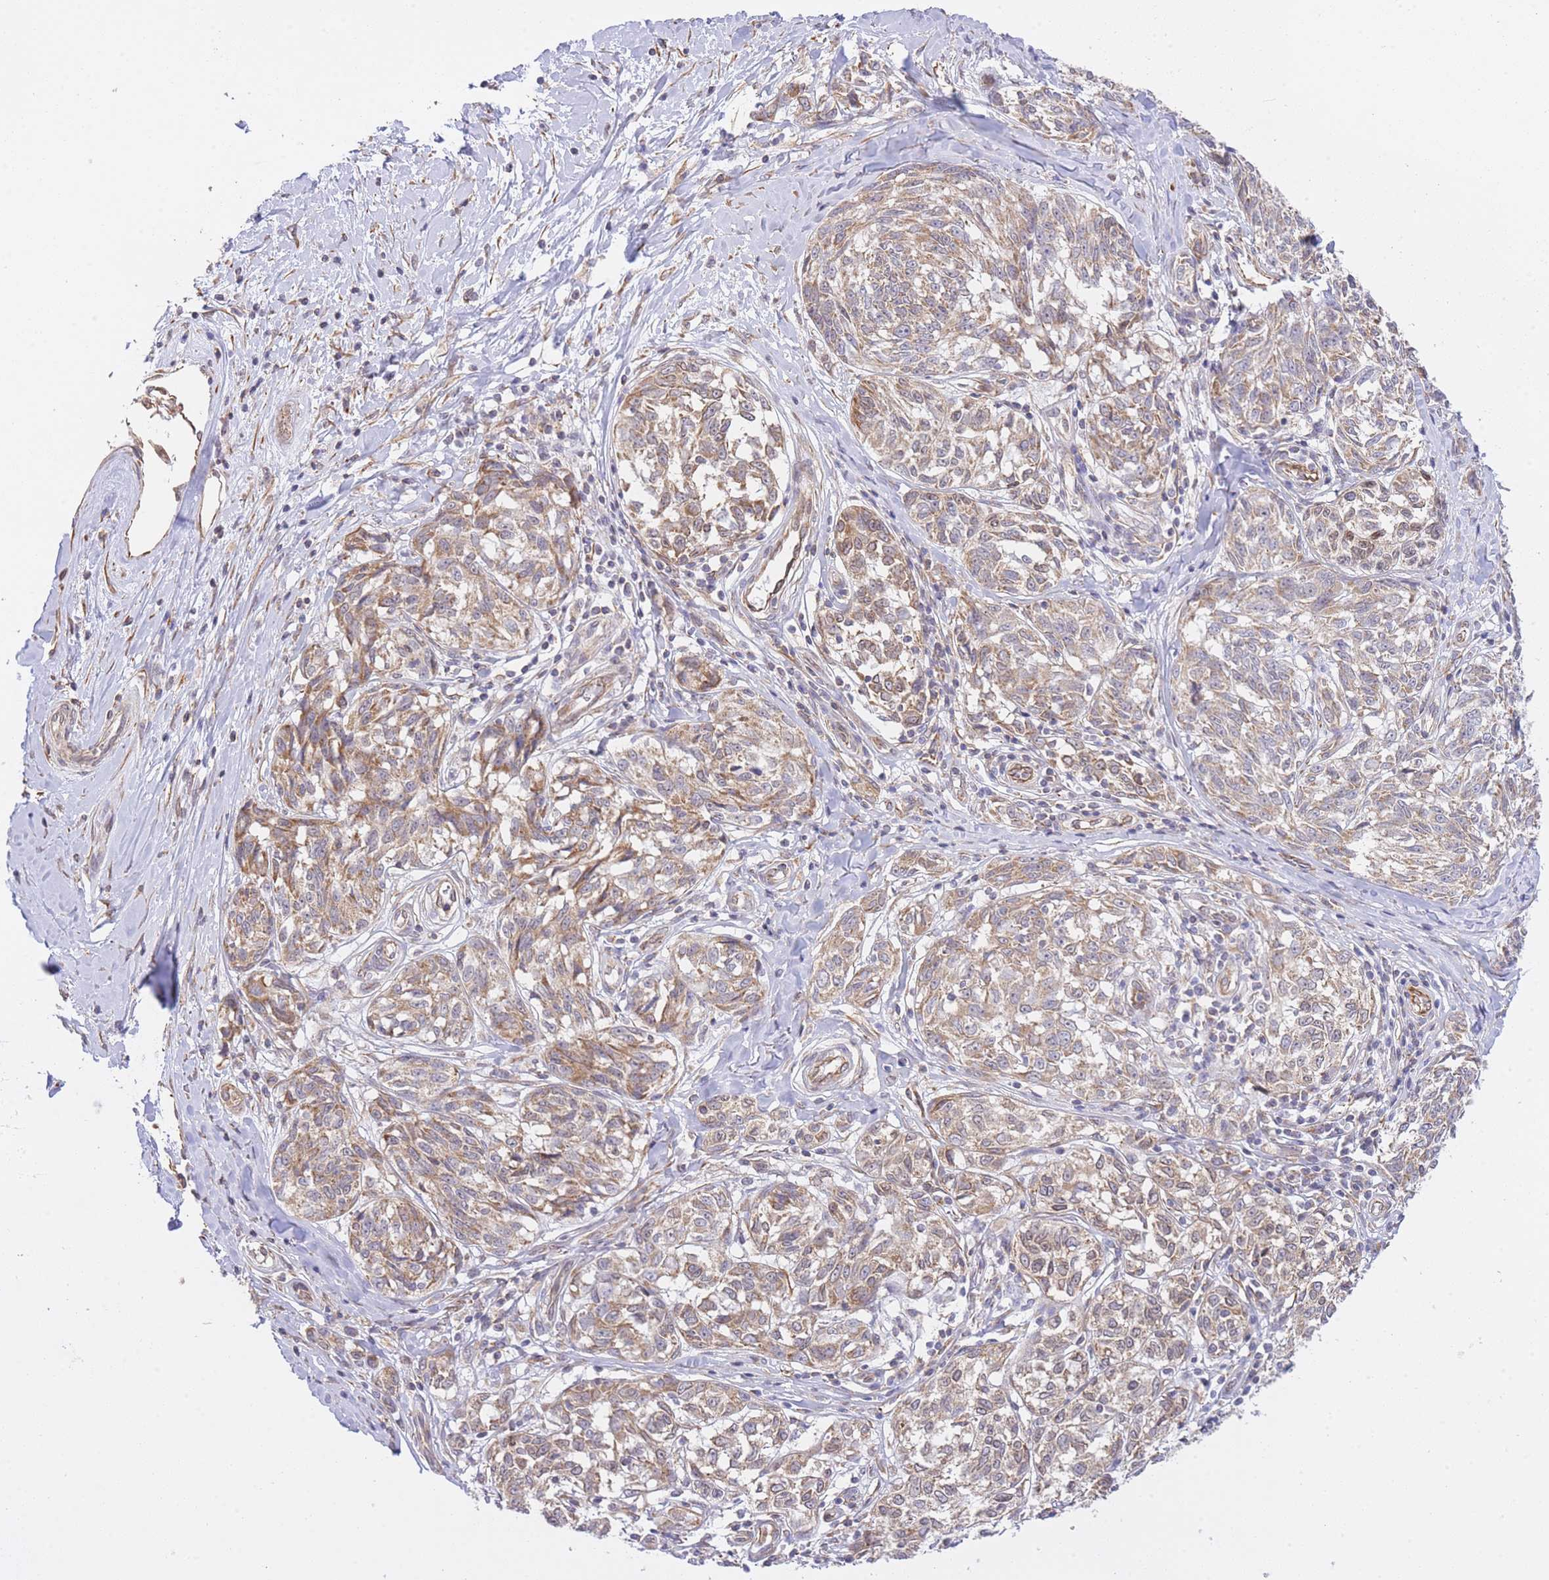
{"staining": {"intensity": "moderate", "quantity": ">75%", "location": "cytoplasmic/membranous"}, "tissue": "melanoma", "cell_type": "Tumor cells", "image_type": "cancer", "snomed": [{"axis": "morphology", "description": "Normal tissue, NOS"}, {"axis": "morphology", "description": "Malignant melanoma, NOS"}, {"axis": "topography", "description": "Skin"}], "caption": "Tumor cells demonstrate medium levels of moderate cytoplasmic/membranous staining in approximately >75% of cells in melanoma. Nuclei are stained in blue.", "gene": "CTBP1", "patient": {"sex": "female", "age": 64}}